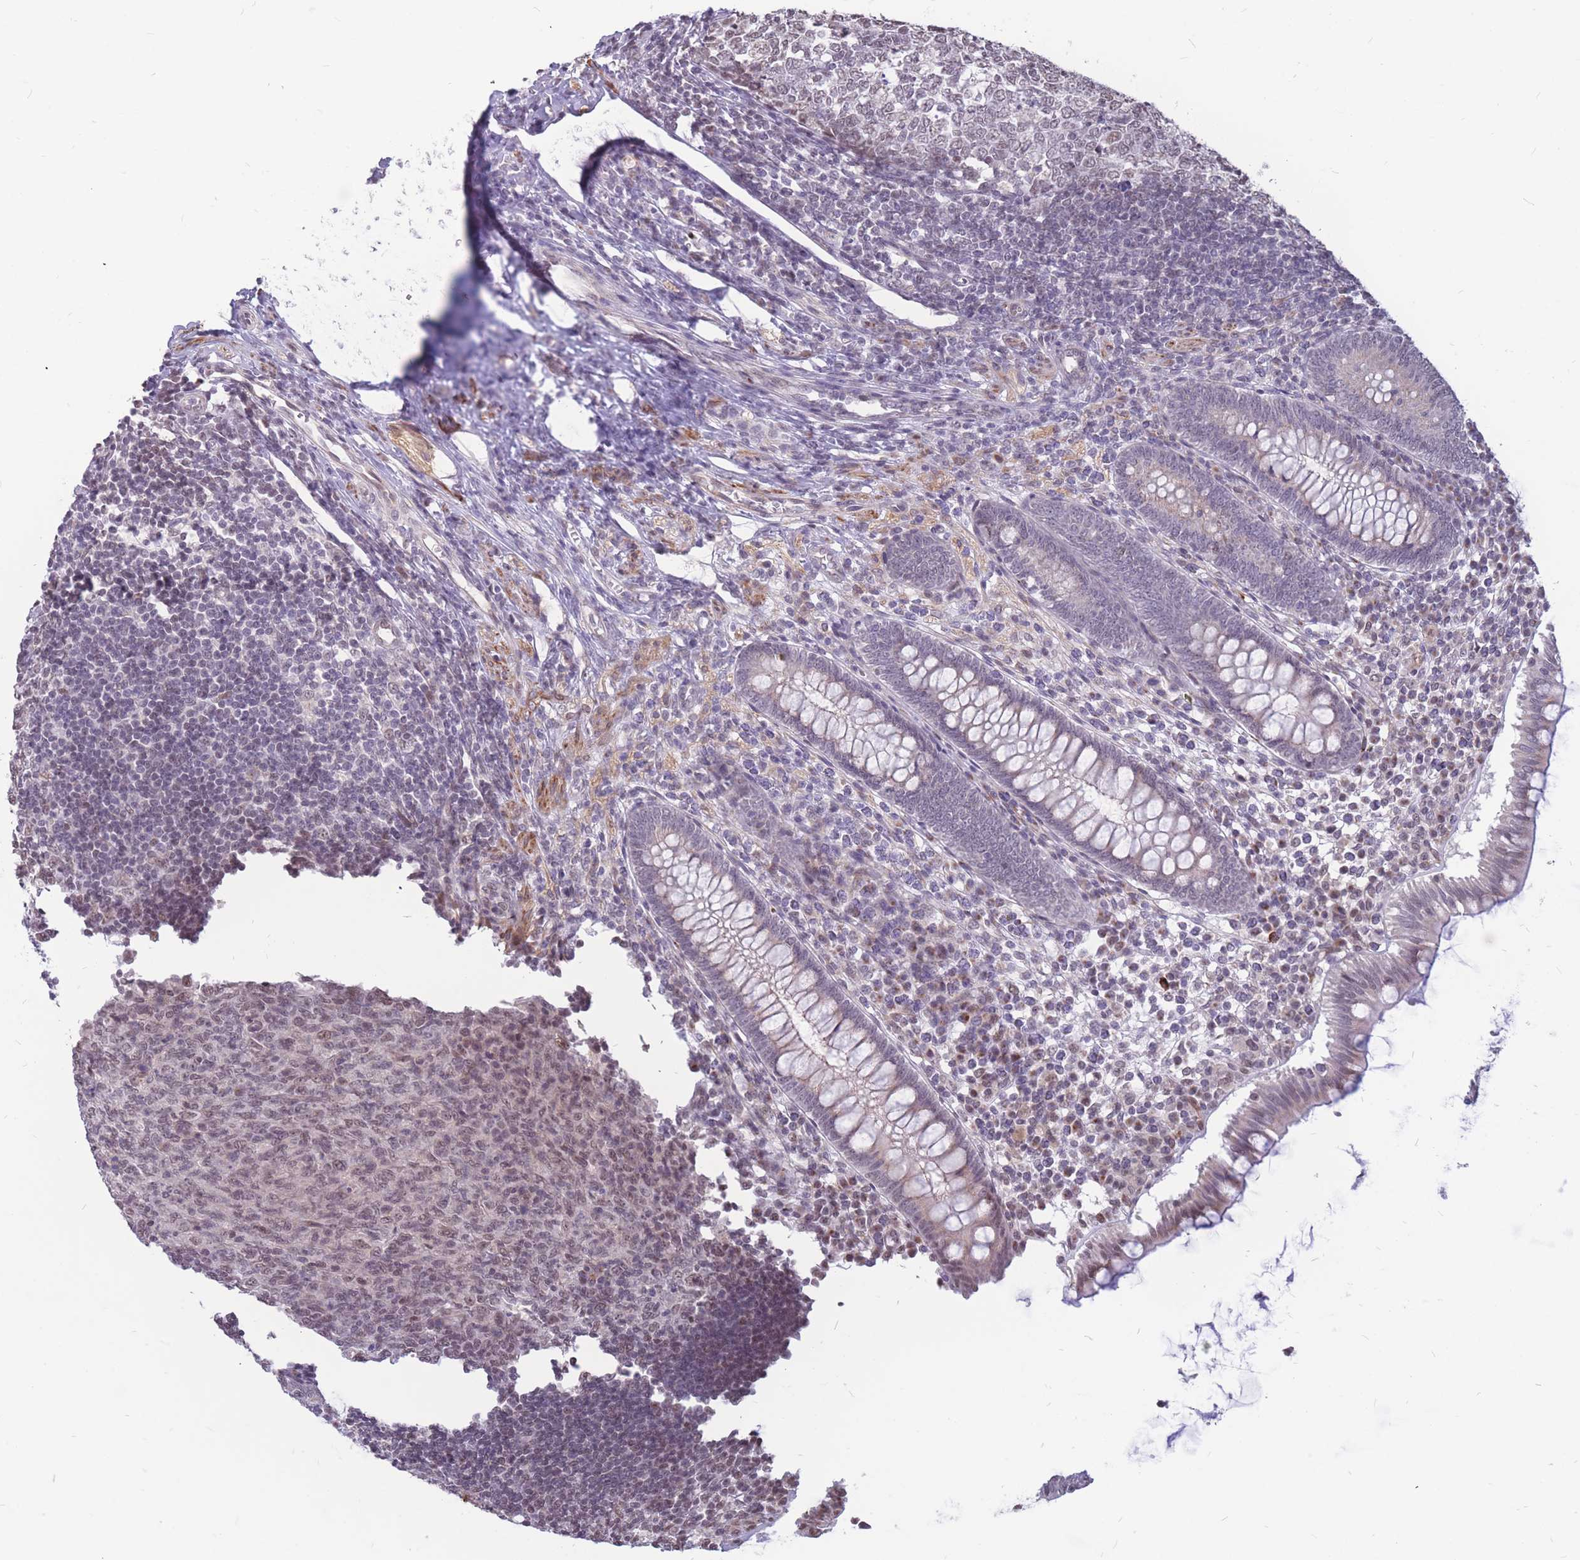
{"staining": {"intensity": "weak", "quantity": "<25%", "location": "nuclear"}, "tissue": "appendix", "cell_type": "Glandular cells", "image_type": "normal", "snomed": [{"axis": "morphology", "description": "Normal tissue, NOS"}, {"axis": "topography", "description": "Appendix"}], "caption": "DAB immunohistochemical staining of normal appendix shows no significant staining in glandular cells.", "gene": "ADD2", "patient": {"sex": "male", "age": 14}}